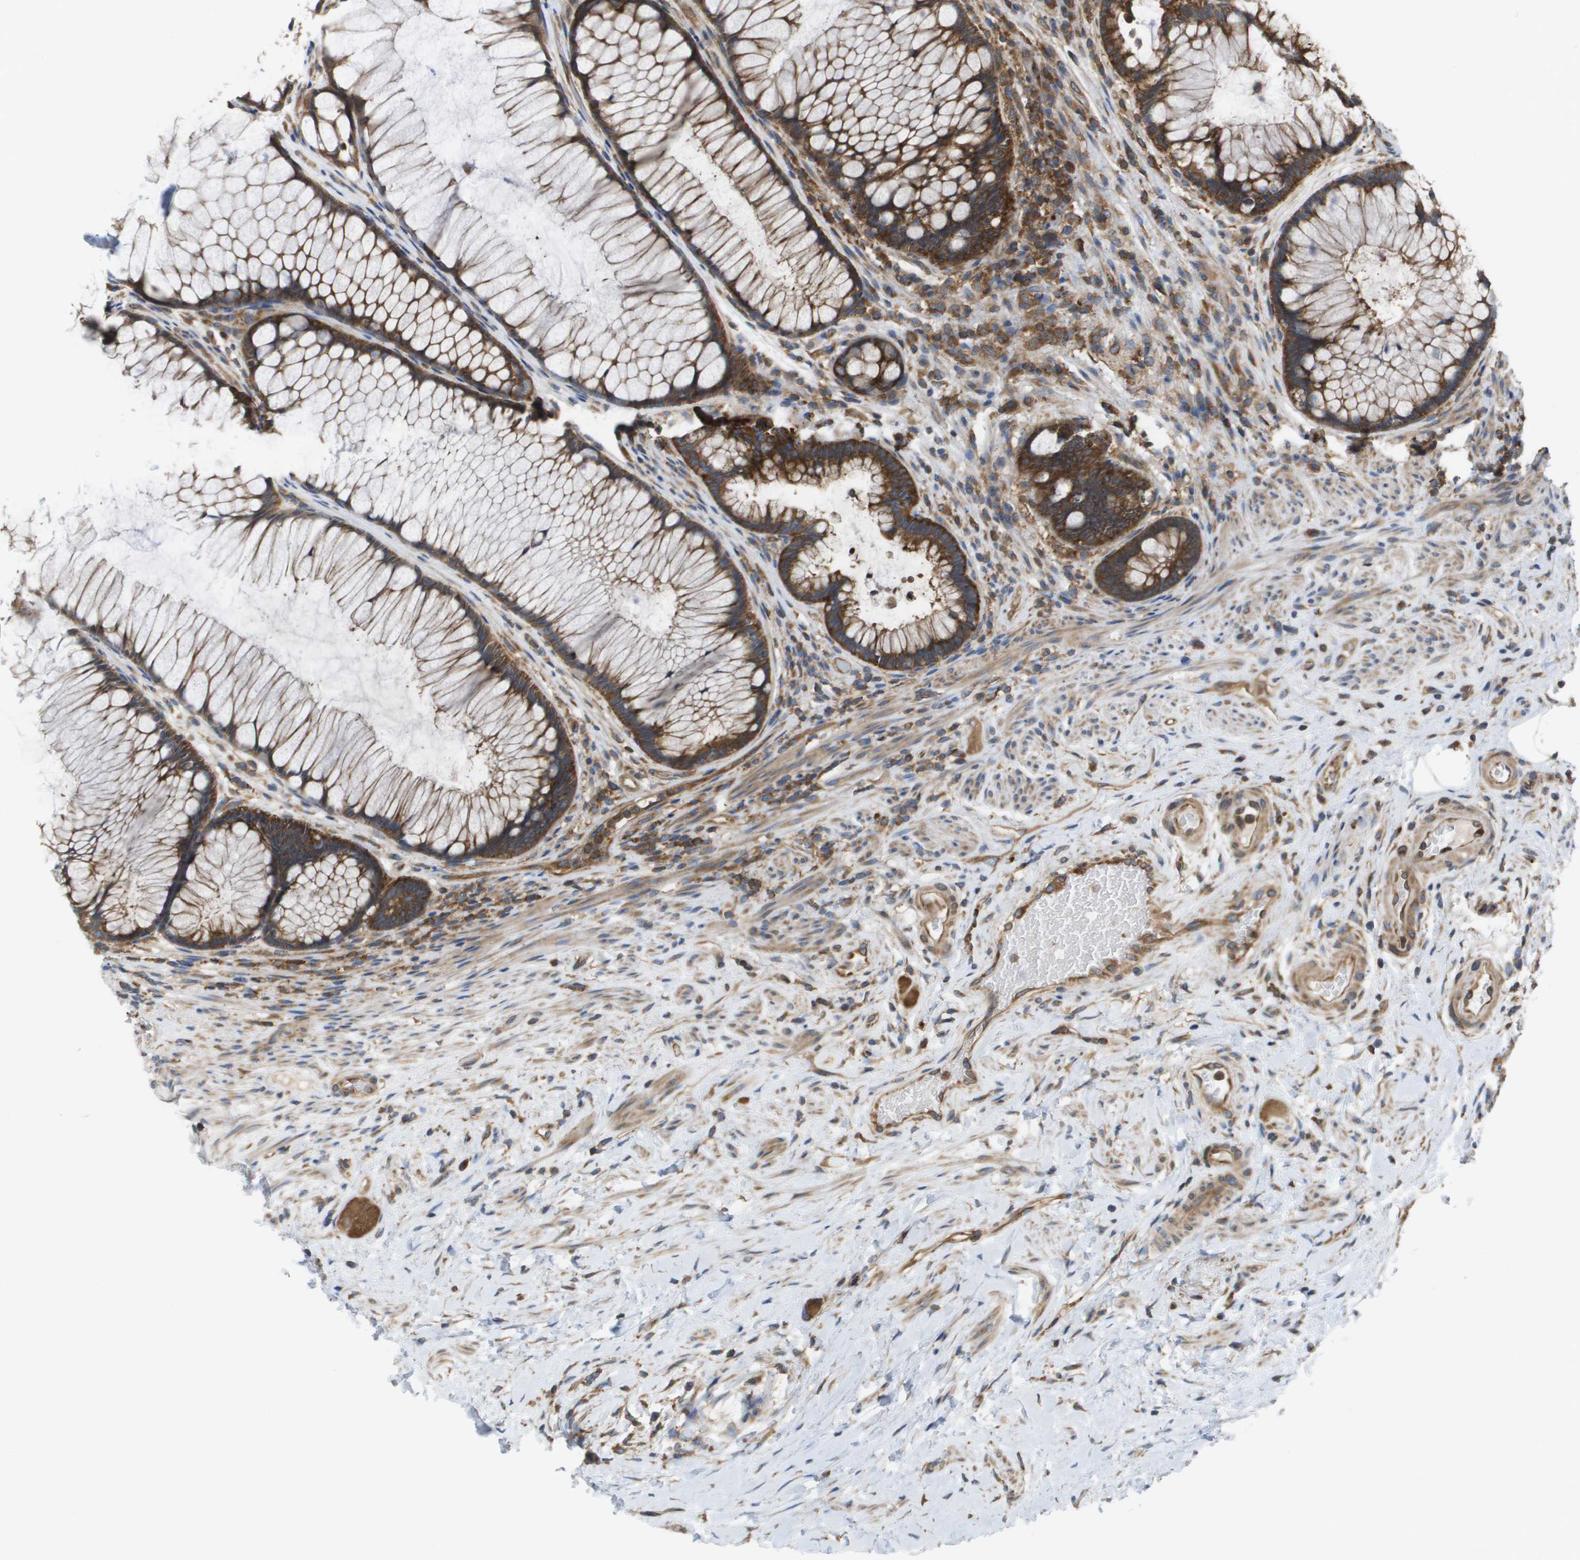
{"staining": {"intensity": "strong", "quantity": "25%-75%", "location": "cytoplasmic/membranous"}, "tissue": "colorectal cancer", "cell_type": "Tumor cells", "image_type": "cancer", "snomed": [{"axis": "morphology", "description": "Adenocarcinoma, NOS"}, {"axis": "topography", "description": "Rectum"}], "caption": "Colorectal cancer tissue demonstrates strong cytoplasmic/membranous expression in approximately 25%-75% of tumor cells", "gene": "EIF4G2", "patient": {"sex": "male", "age": 51}}